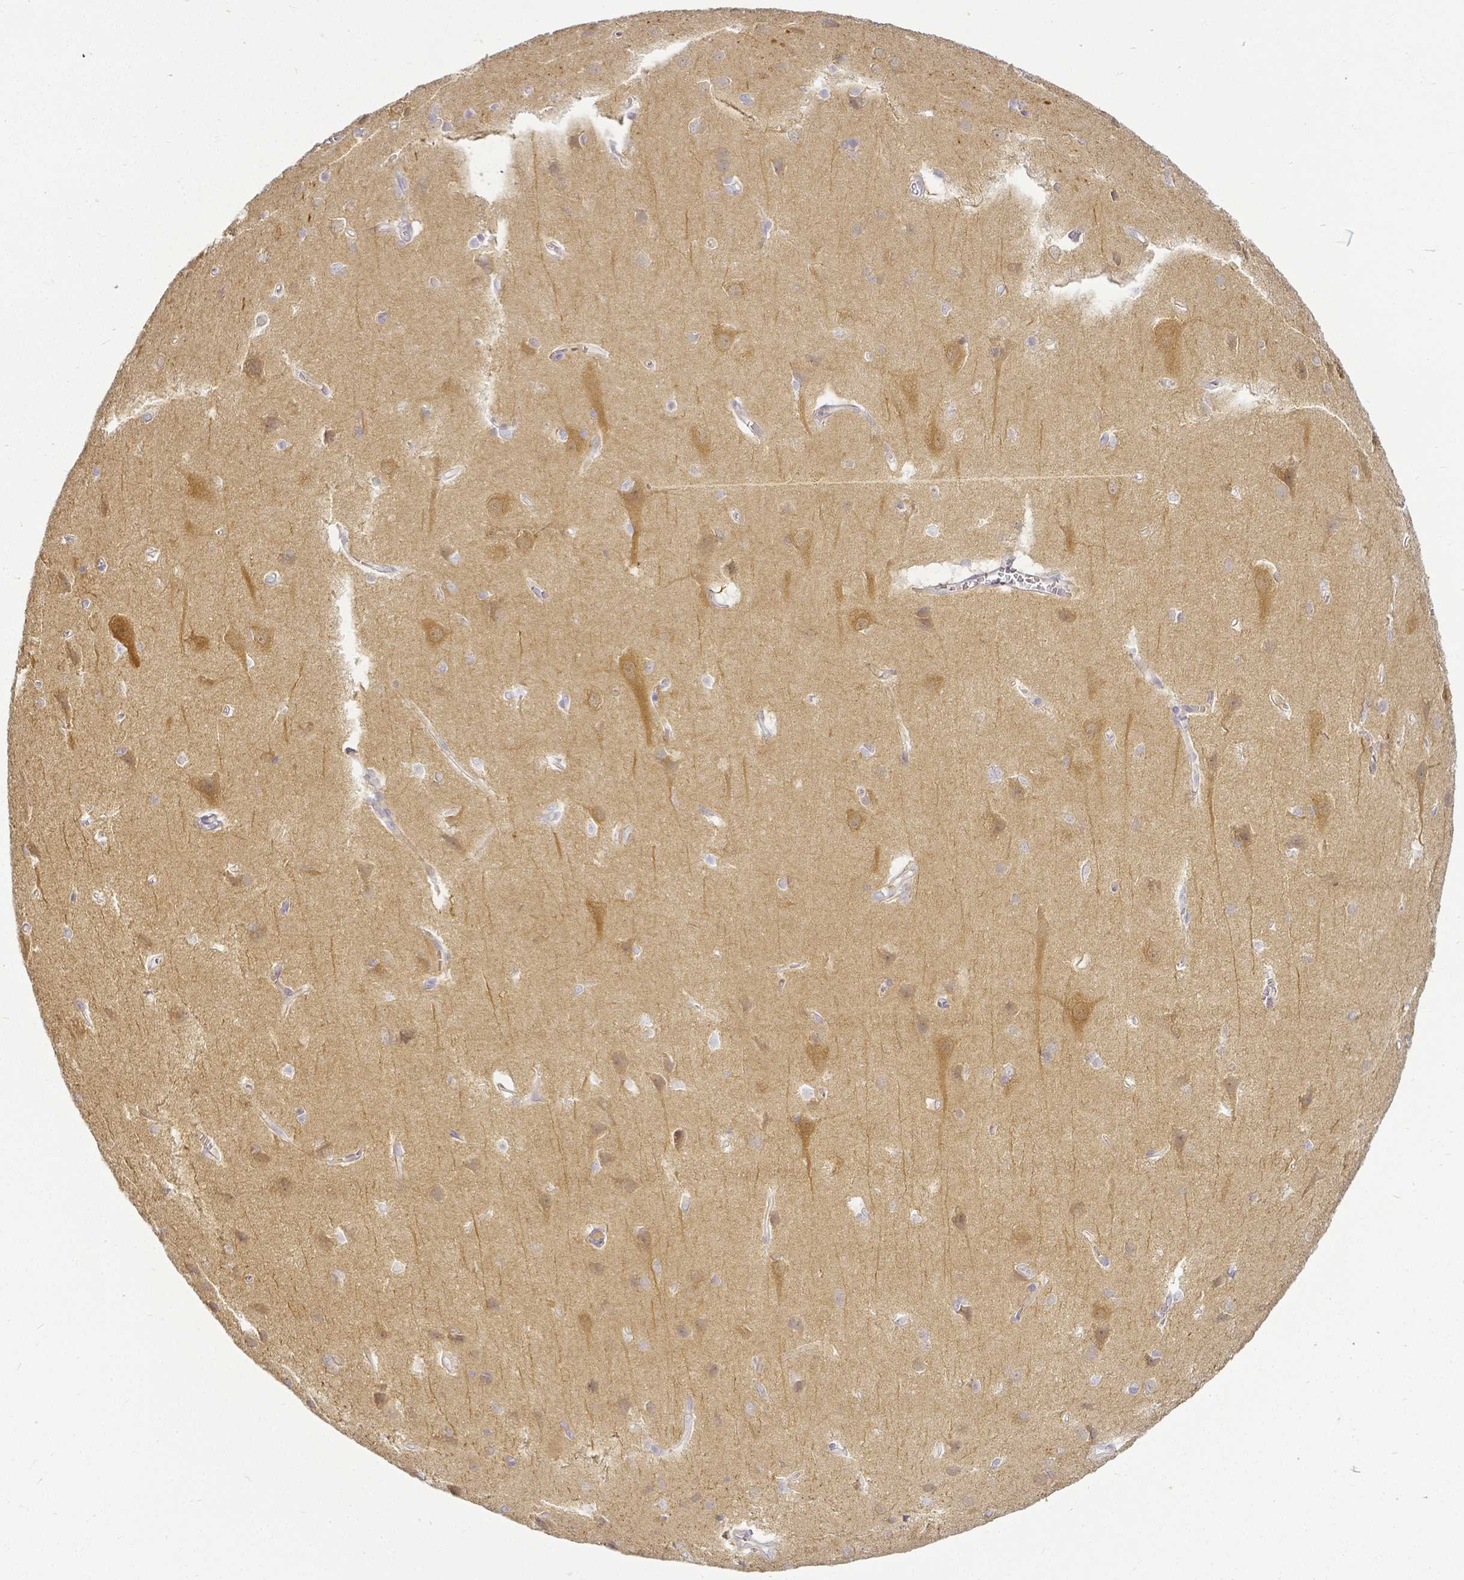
{"staining": {"intensity": "negative", "quantity": "none", "location": "none"}, "tissue": "cerebral cortex", "cell_type": "Endothelial cells", "image_type": "normal", "snomed": [{"axis": "morphology", "description": "Normal tissue, NOS"}, {"axis": "topography", "description": "Cerebral cortex"}], "caption": "High magnification brightfield microscopy of unremarkable cerebral cortex stained with DAB (brown) and counterstained with hematoxylin (blue): endothelial cells show no significant positivity.", "gene": "KCNH1", "patient": {"sex": "male", "age": 37}}